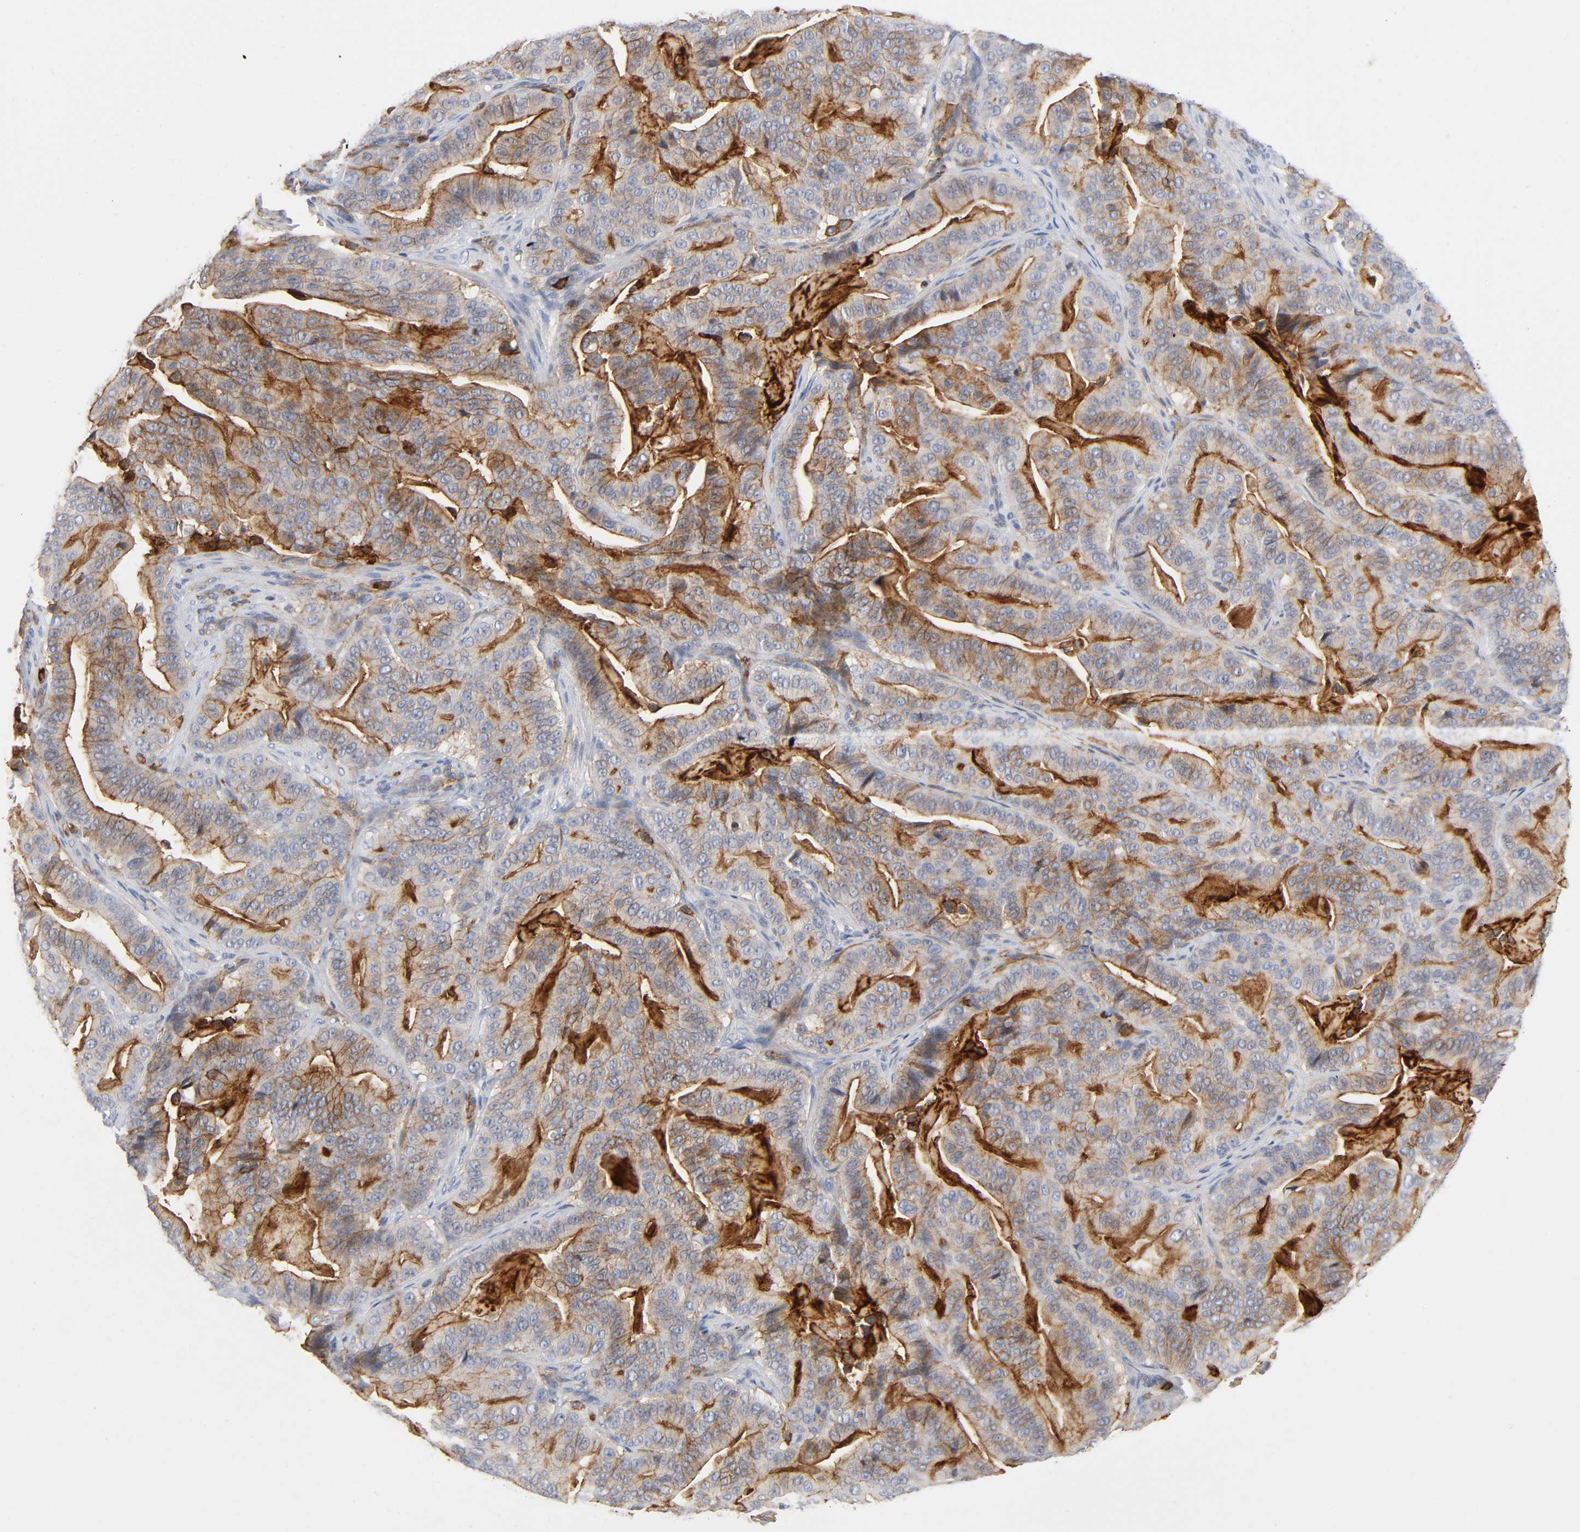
{"staining": {"intensity": "negative", "quantity": "none", "location": "none"}, "tissue": "pancreatic cancer", "cell_type": "Tumor cells", "image_type": "cancer", "snomed": [{"axis": "morphology", "description": "Adenocarcinoma, NOS"}, {"axis": "topography", "description": "Pancreas"}], "caption": "Tumor cells are negative for brown protein staining in pancreatic cancer.", "gene": "LYN", "patient": {"sex": "male", "age": 63}}